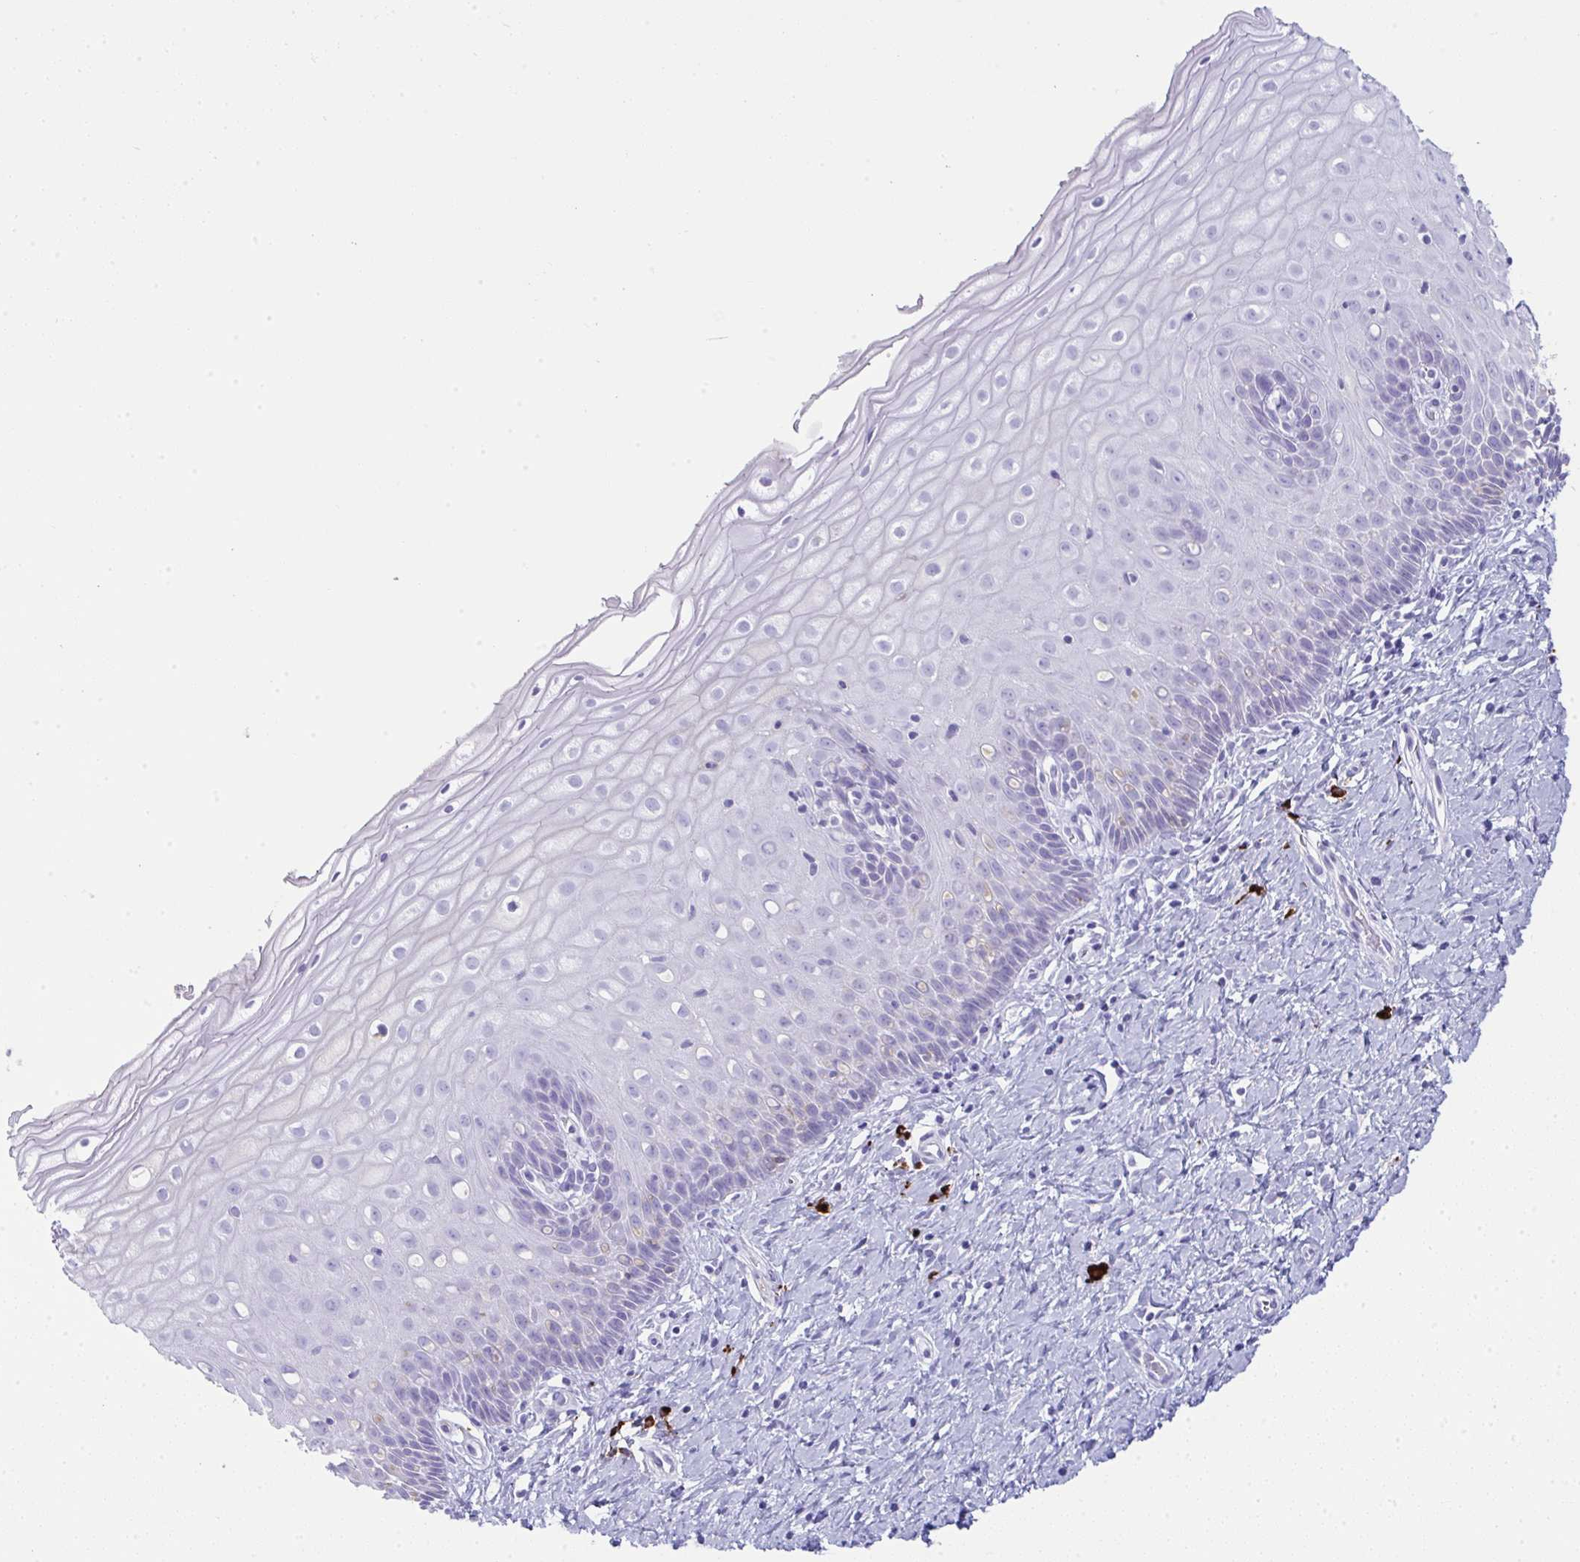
{"staining": {"intensity": "negative", "quantity": "none", "location": "none"}, "tissue": "cervix", "cell_type": "Glandular cells", "image_type": "normal", "snomed": [{"axis": "morphology", "description": "Normal tissue, NOS"}, {"axis": "topography", "description": "Cervix"}], "caption": "Immunohistochemistry photomicrograph of normal cervix stained for a protein (brown), which demonstrates no positivity in glandular cells.", "gene": "JCHAIN", "patient": {"sex": "female", "age": 37}}